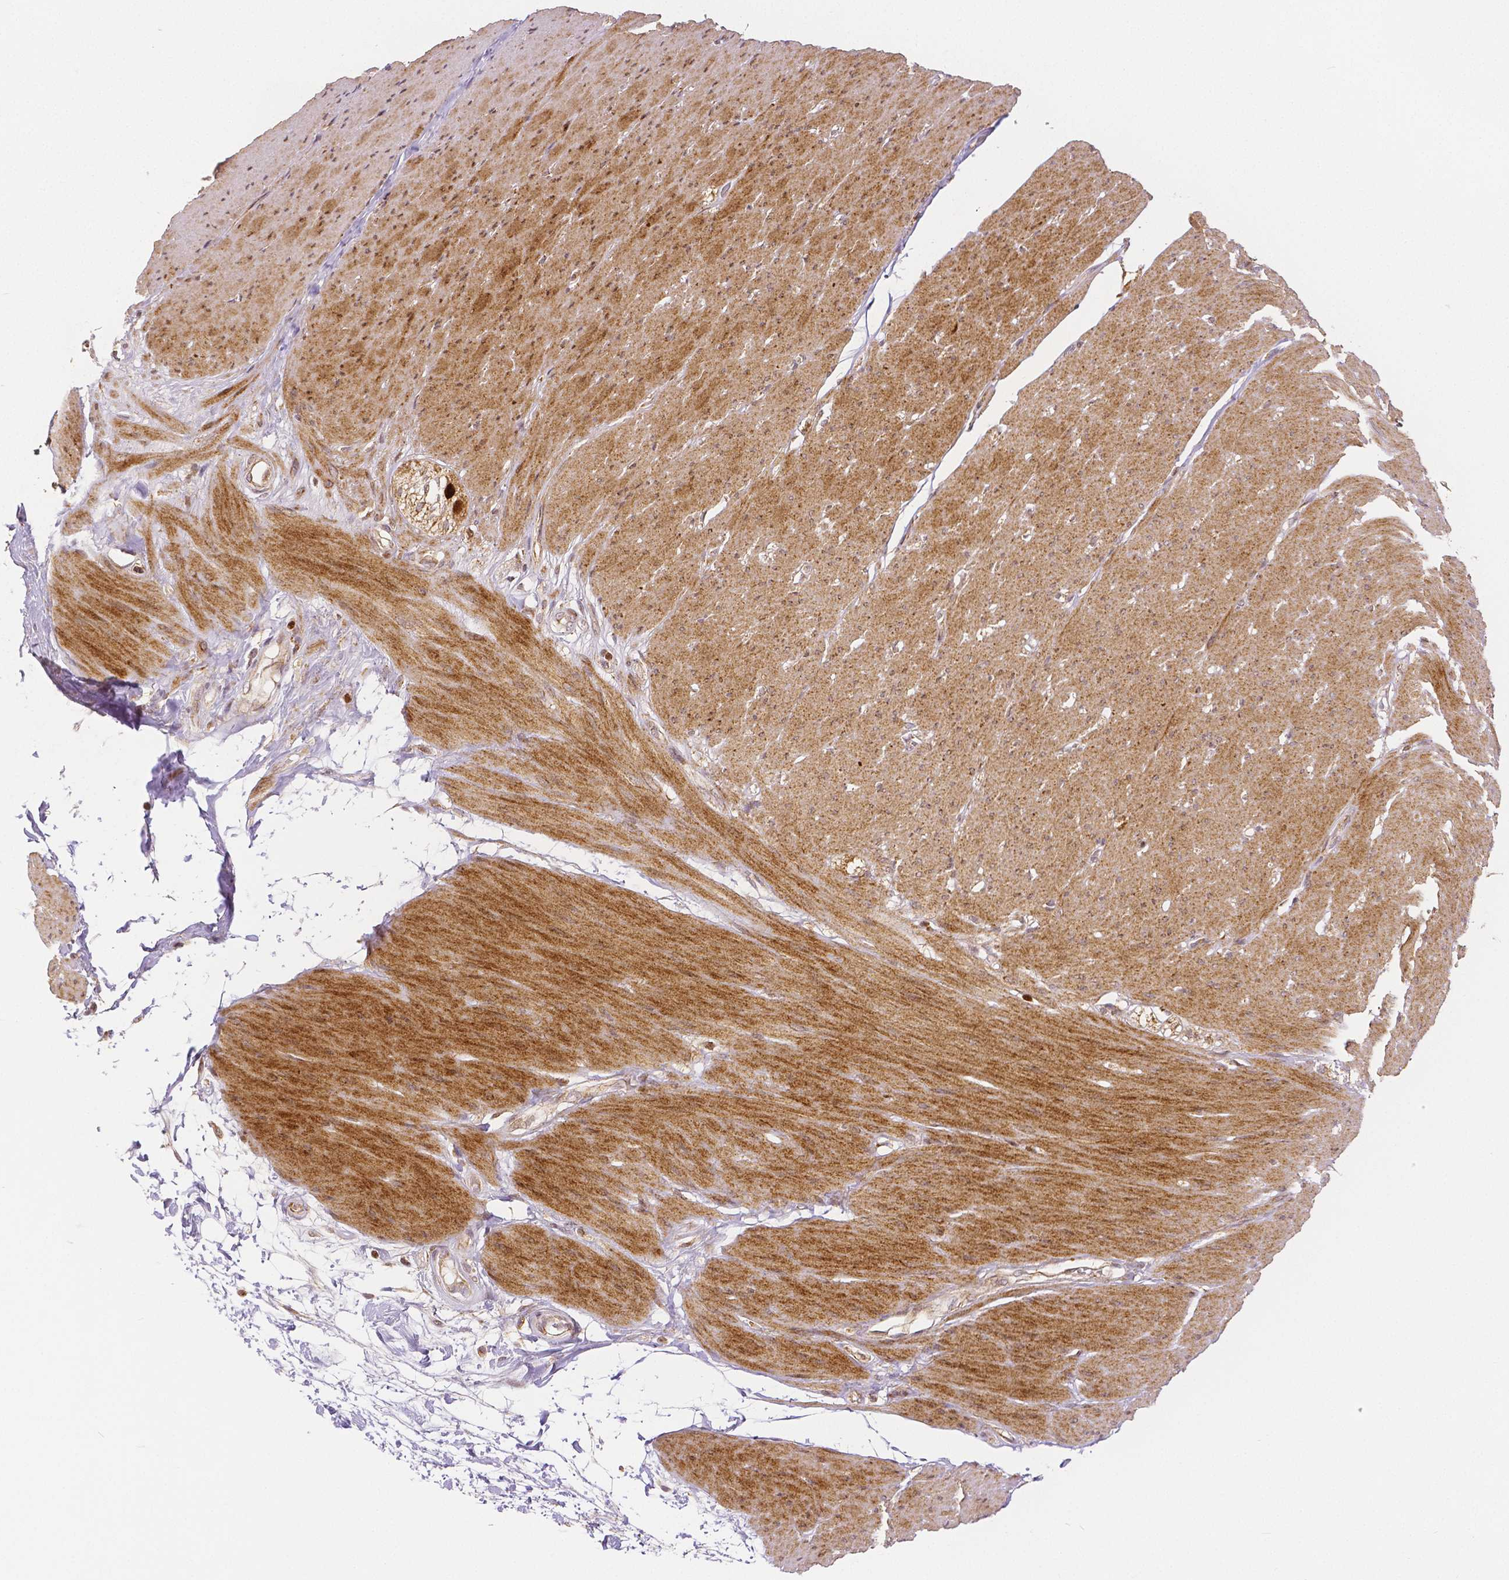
{"staining": {"intensity": "moderate", "quantity": ">75%", "location": "cytoplasmic/membranous,nuclear"}, "tissue": "smooth muscle", "cell_type": "Smooth muscle cells", "image_type": "normal", "snomed": [{"axis": "morphology", "description": "Normal tissue, NOS"}, {"axis": "topography", "description": "Smooth muscle"}, {"axis": "topography", "description": "Rectum"}], "caption": "Immunohistochemical staining of normal smooth muscle exhibits moderate cytoplasmic/membranous,nuclear protein positivity in approximately >75% of smooth muscle cells. The staining was performed using DAB (3,3'-diaminobenzidine), with brown indicating positive protein expression. Nuclei are stained blue with hematoxylin.", "gene": "RHOT1", "patient": {"sex": "male", "age": 53}}